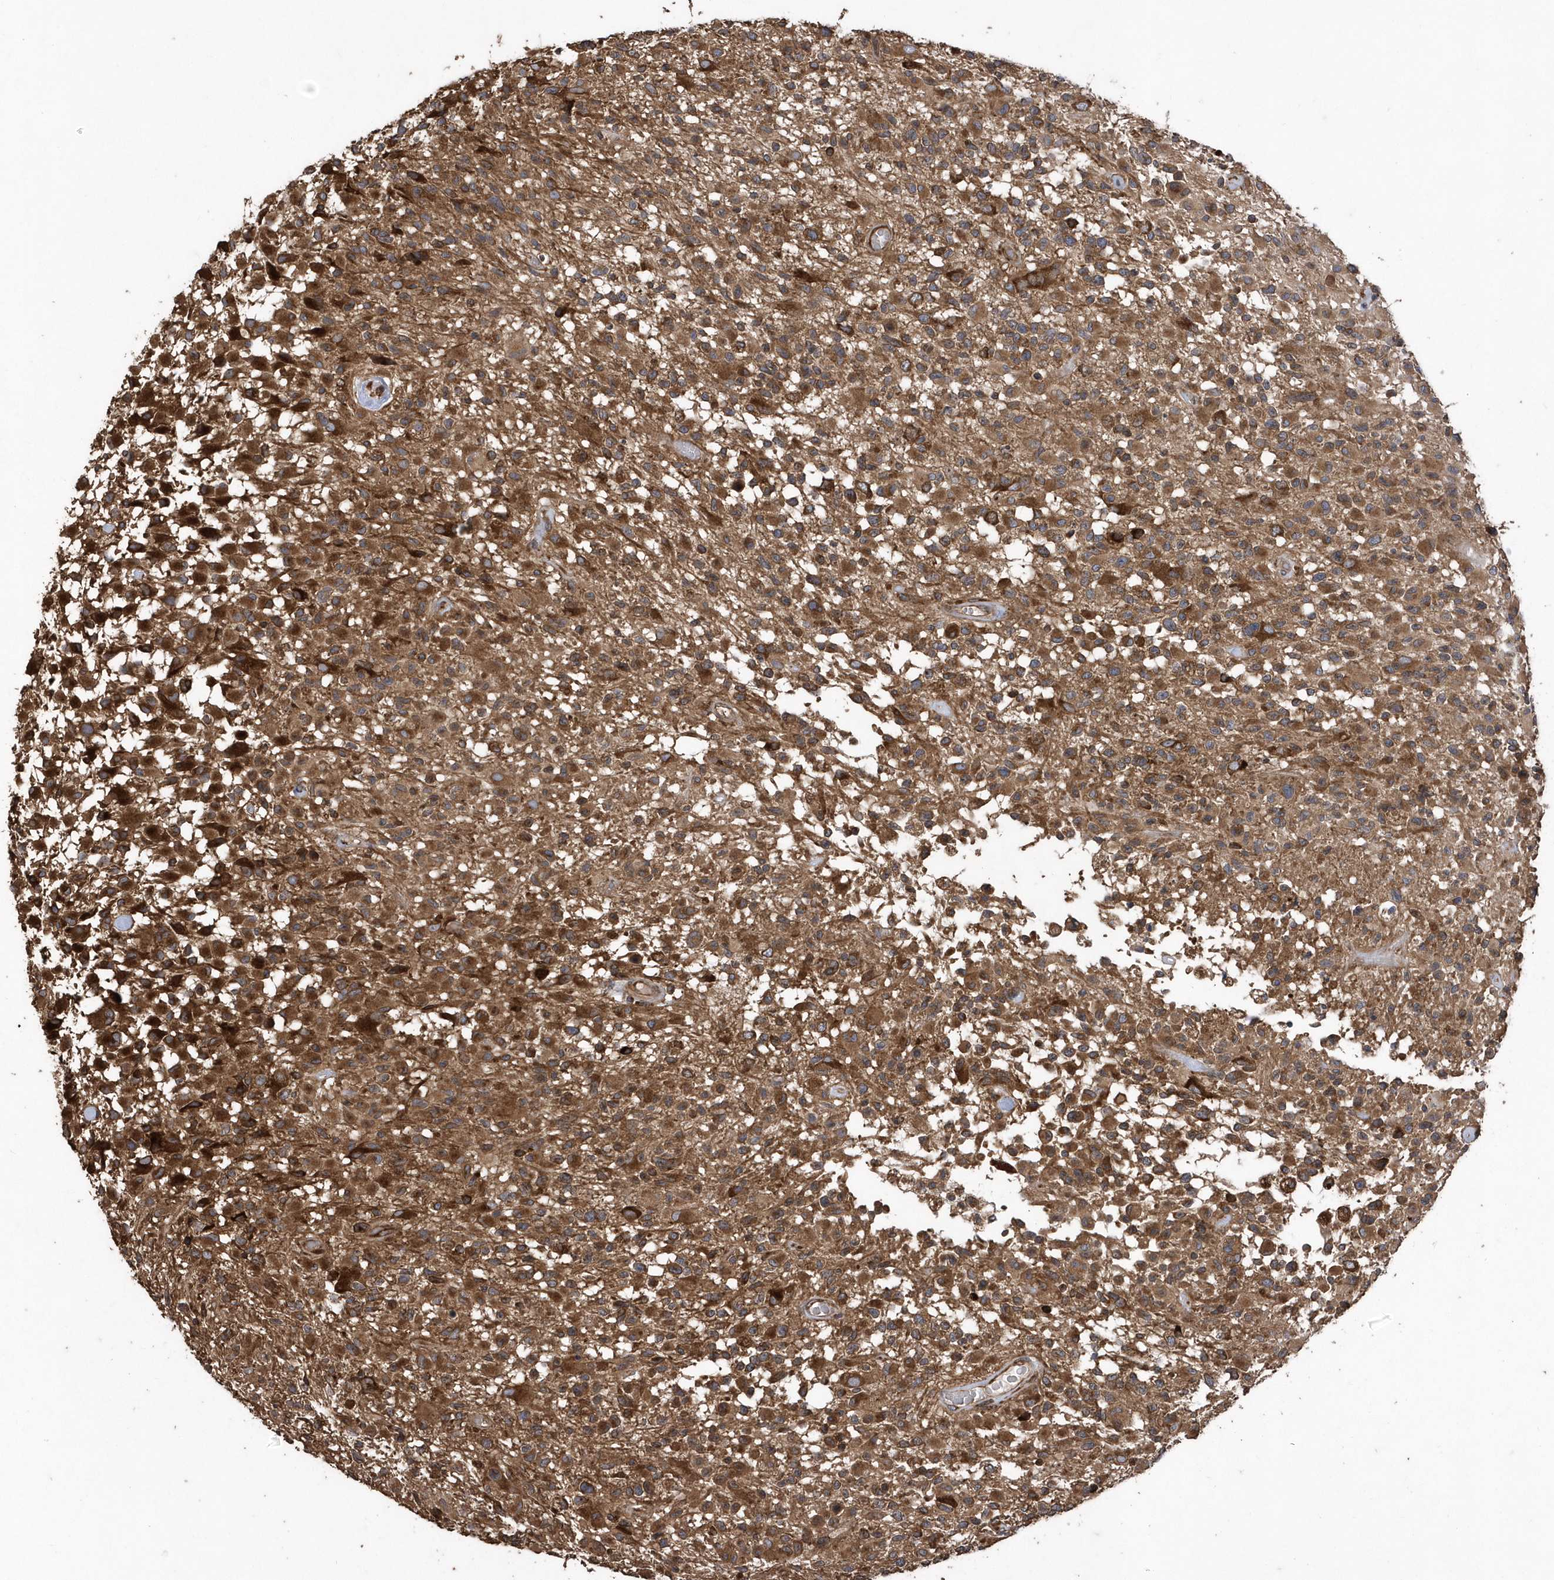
{"staining": {"intensity": "moderate", "quantity": ">75%", "location": "cytoplasmic/membranous"}, "tissue": "glioma", "cell_type": "Tumor cells", "image_type": "cancer", "snomed": [{"axis": "morphology", "description": "Glioma, malignant, High grade"}, {"axis": "morphology", "description": "Glioblastoma, NOS"}, {"axis": "topography", "description": "Brain"}], "caption": "Moderate cytoplasmic/membranous positivity is present in about >75% of tumor cells in glioma. (brown staining indicates protein expression, while blue staining denotes nuclei).", "gene": "WASHC5", "patient": {"sex": "male", "age": 60}}